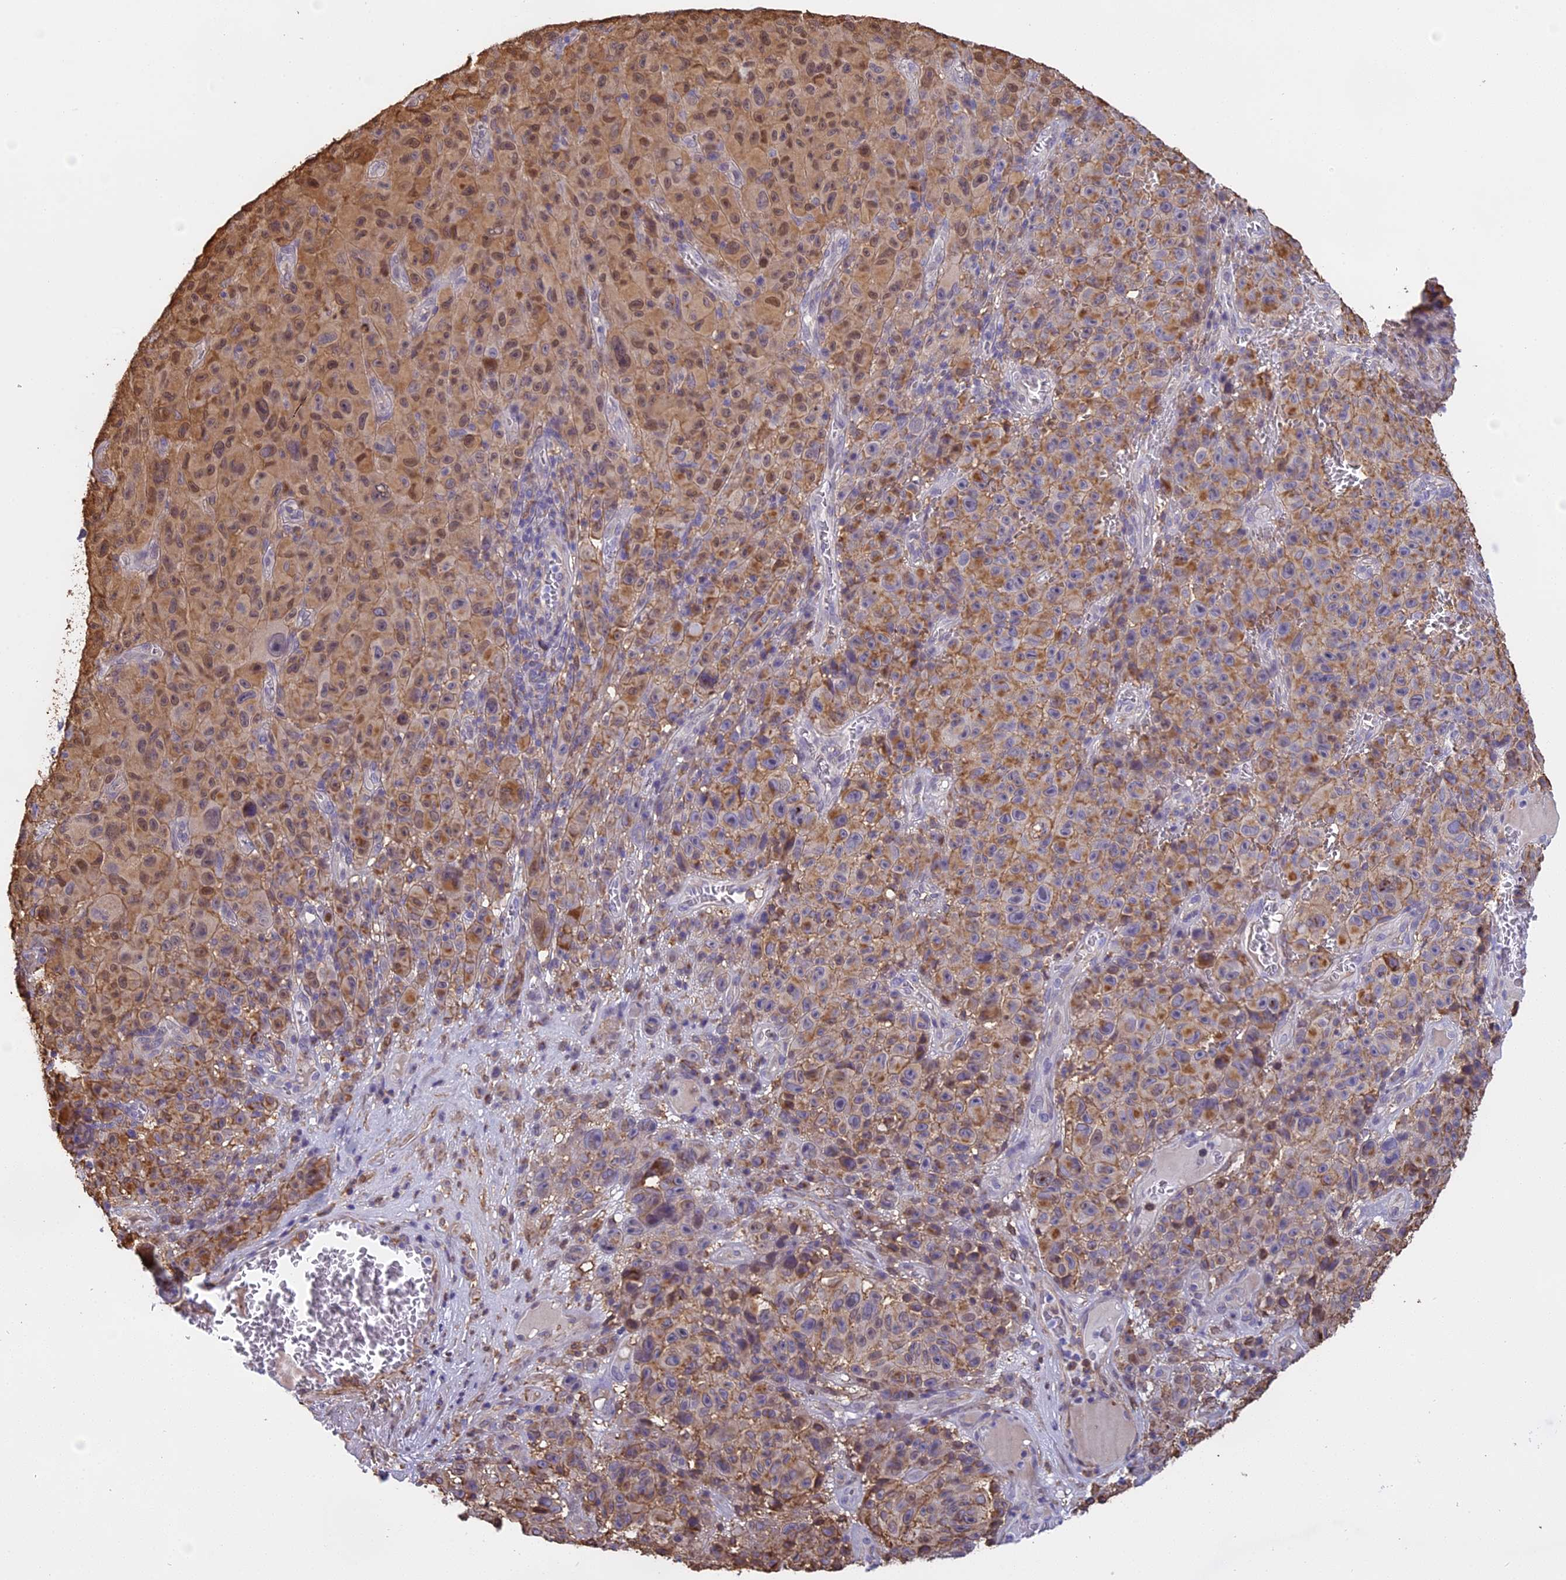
{"staining": {"intensity": "moderate", "quantity": ">75%", "location": "cytoplasmic/membranous,nuclear"}, "tissue": "melanoma", "cell_type": "Tumor cells", "image_type": "cancer", "snomed": [{"axis": "morphology", "description": "Malignant melanoma, NOS"}, {"axis": "topography", "description": "Skin"}], "caption": "Protein expression by immunohistochemistry demonstrates moderate cytoplasmic/membranous and nuclear expression in about >75% of tumor cells in melanoma.", "gene": "TMEM255B", "patient": {"sex": "female", "age": 82}}